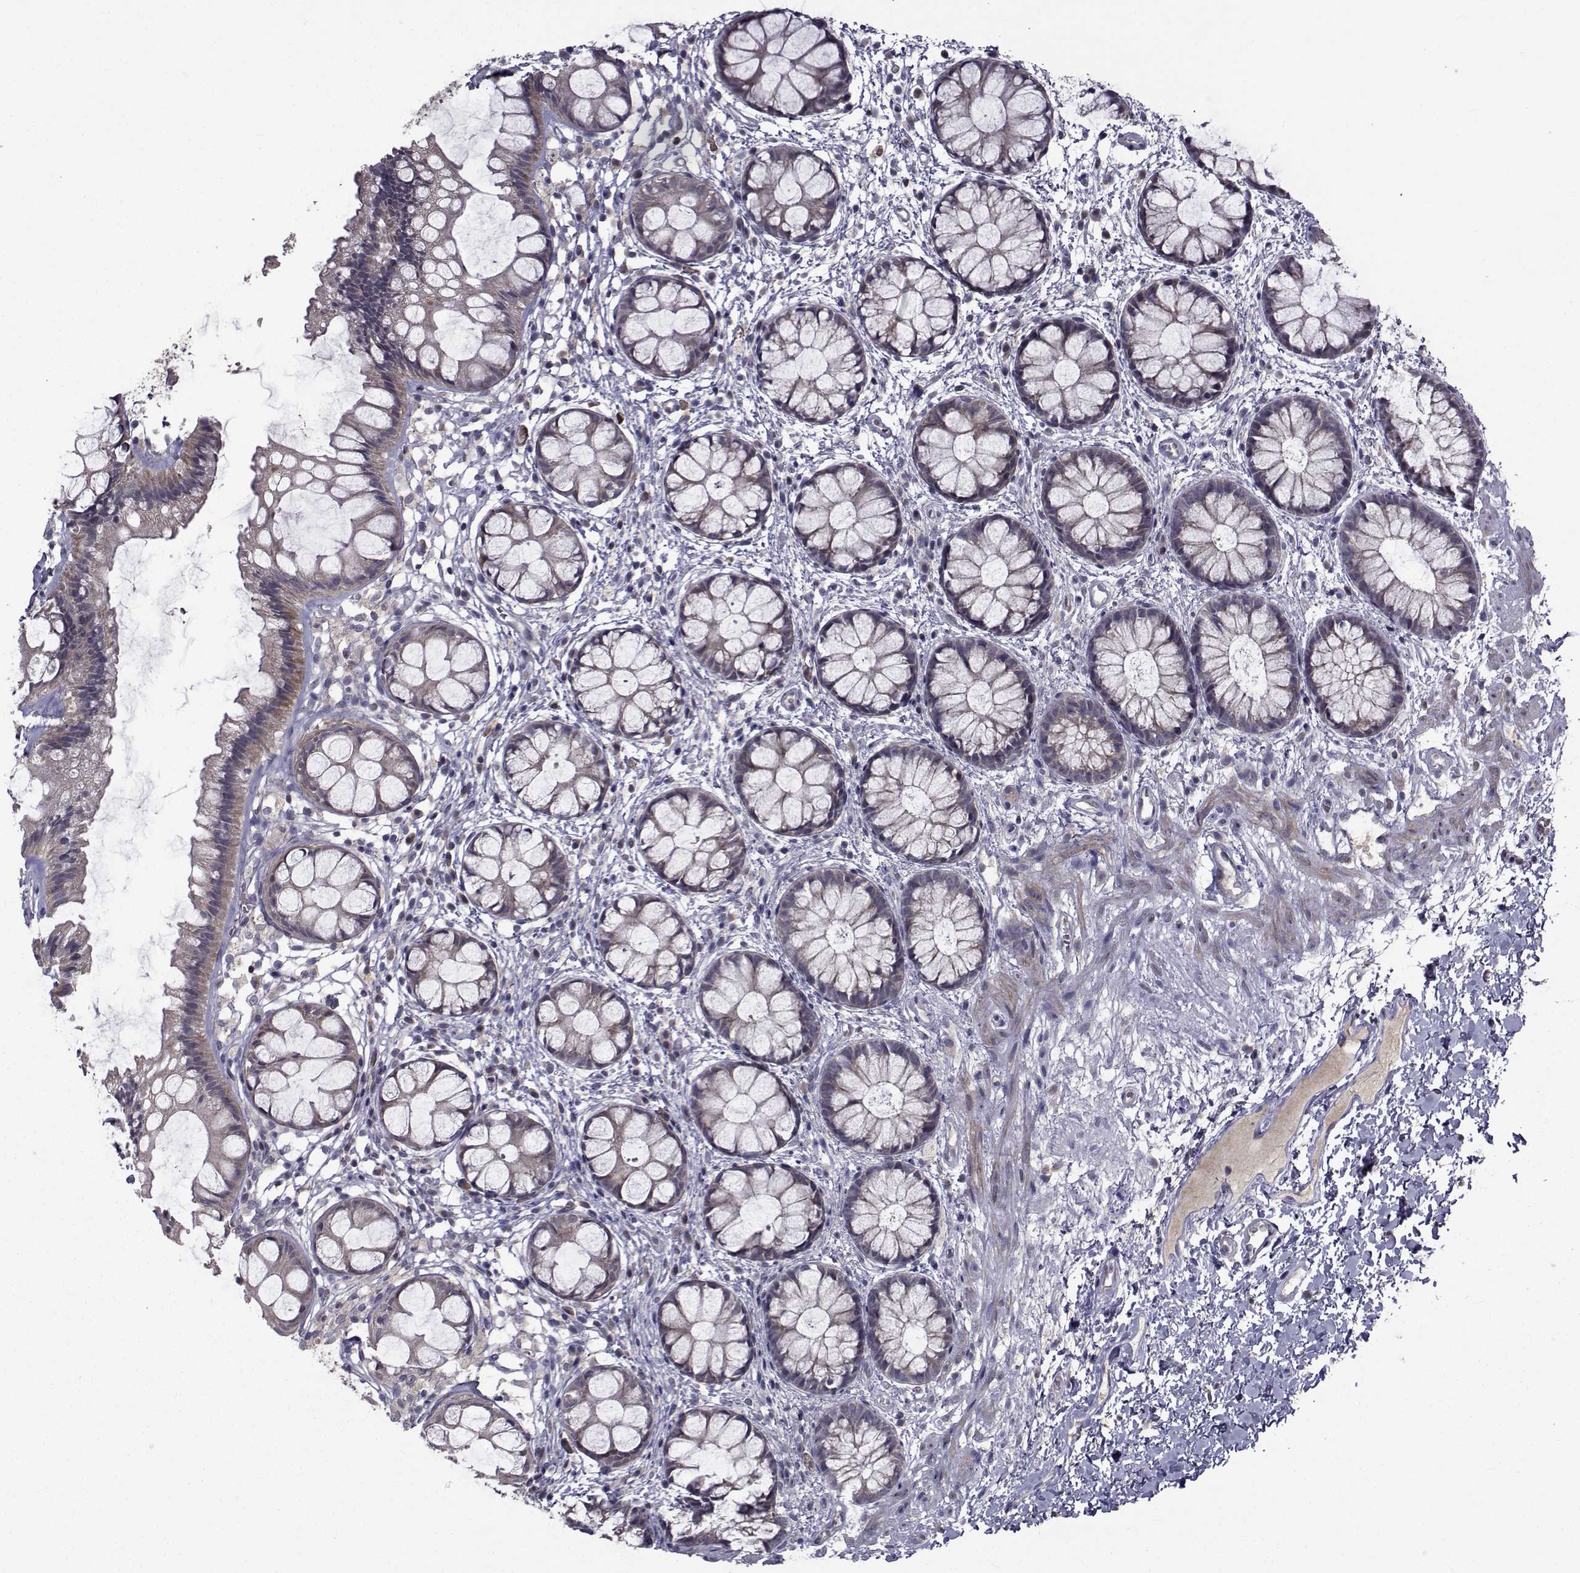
{"staining": {"intensity": "negative", "quantity": "none", "location": "none"}, "tissue": "rectum", "cell_type": "Glandular cells", "image_type": "normal", "snomed": [{"axis": "morphology", "description": "Normal tissue, NOS"}, {"axis": "topography", "description": "Rectum"}], "caption": "Immunohistochemistry (IHC) histopathology image of unremarkable rectum: rectum stained with DAB demonstrates no significant protein expression in glandular cells. Brightfield microscopy of immunohistochemistry (IHC) stained with DAB (3,3'-diaminobenzidine) (brown) and hematoxylin (blue), captured at high magnification.", "gene": "FDXR", "patient": {"sex": "female", "age": 62}}